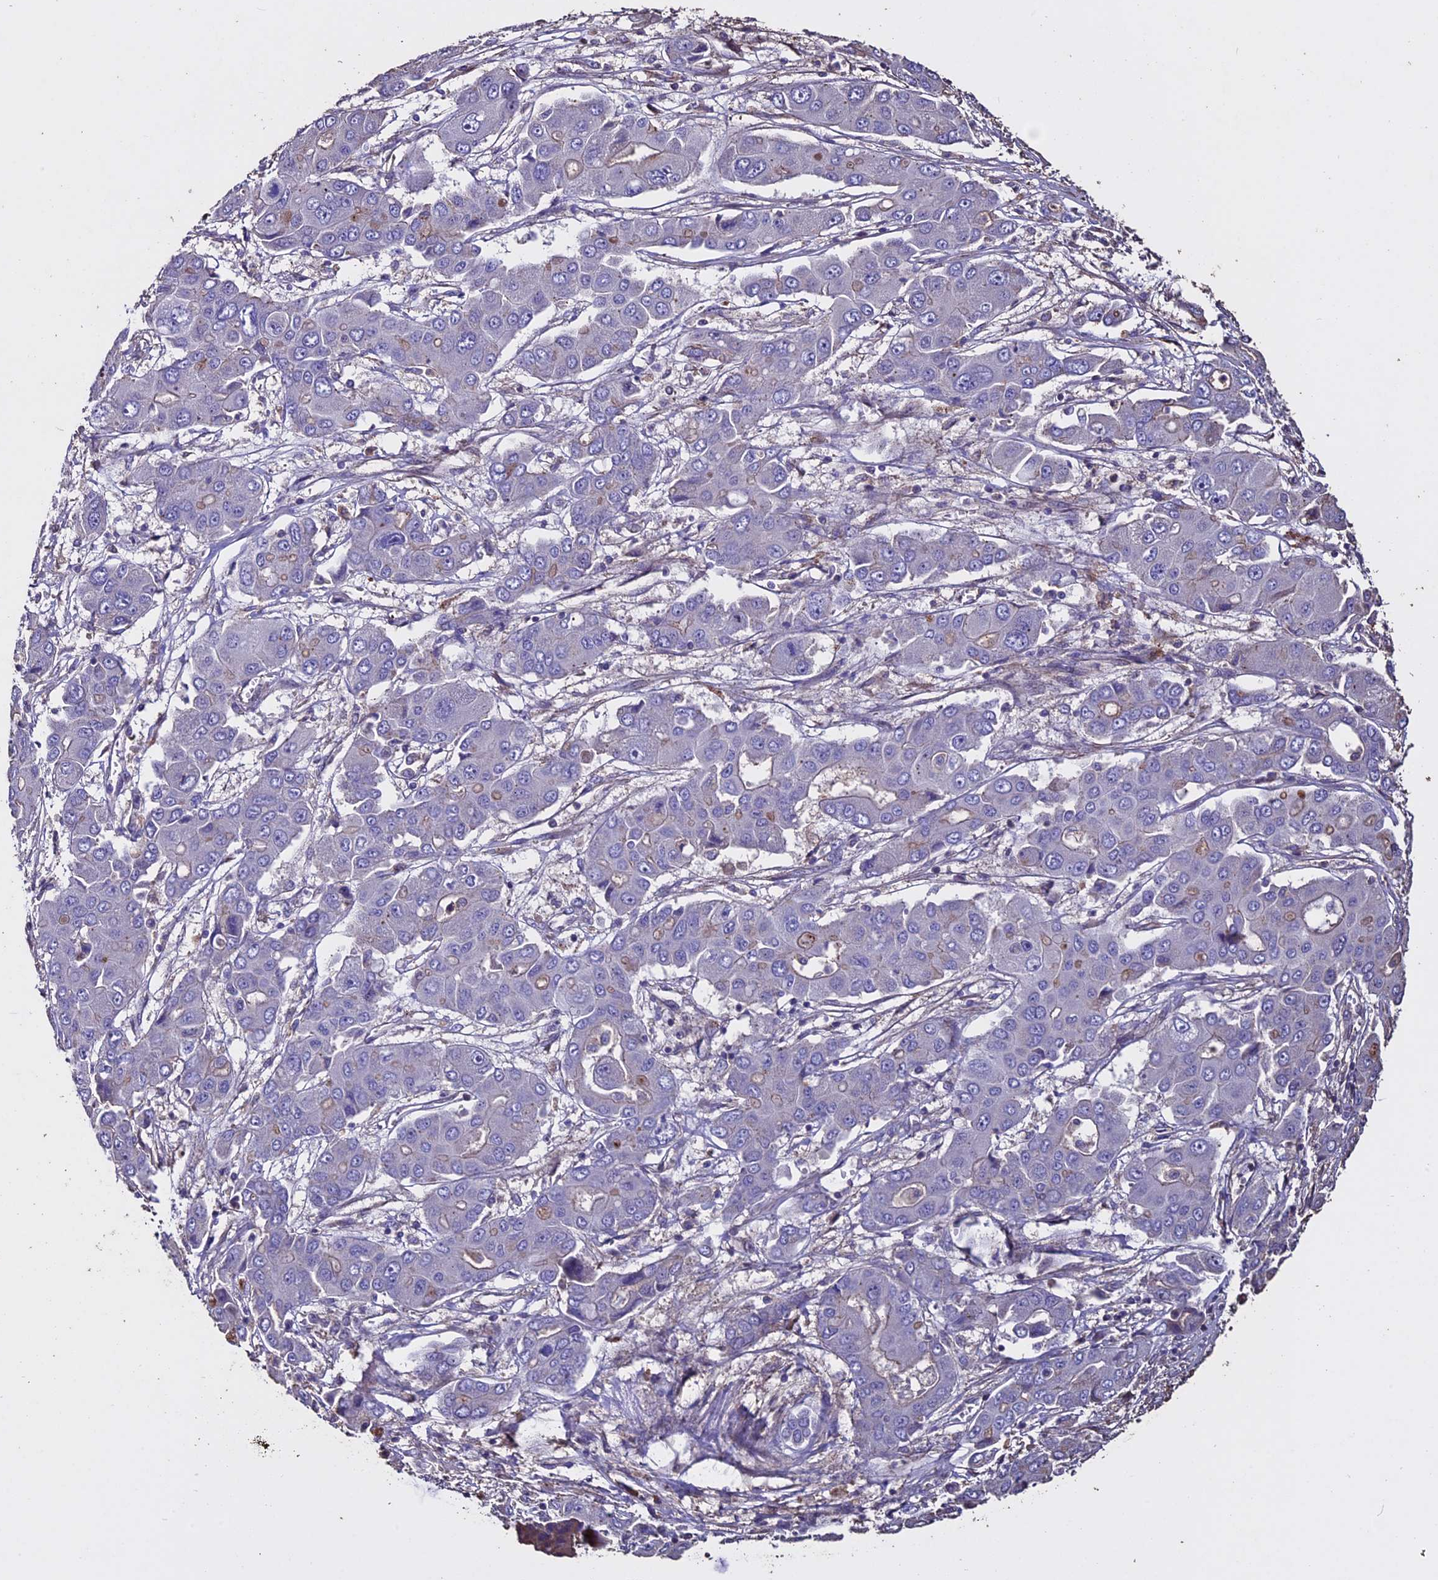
{"staining": {"intensity": "negative", "quantity": "none", "location": "none"}, "tissue": "liver cancer", "cell_type": "Tumor cells", "image_type": "cancer", "snomed": [{"axis": "morphology", "description": "Cholangiocarcinoma"}, {"axis": "topography", "description": "Liver"}], "caption": "The photomicrograph shows no staining of tumor cells in liver cancer (cholangiocarcinoma).", "gene": "USB1", "patient": {"sex": "male", "age": 67}}